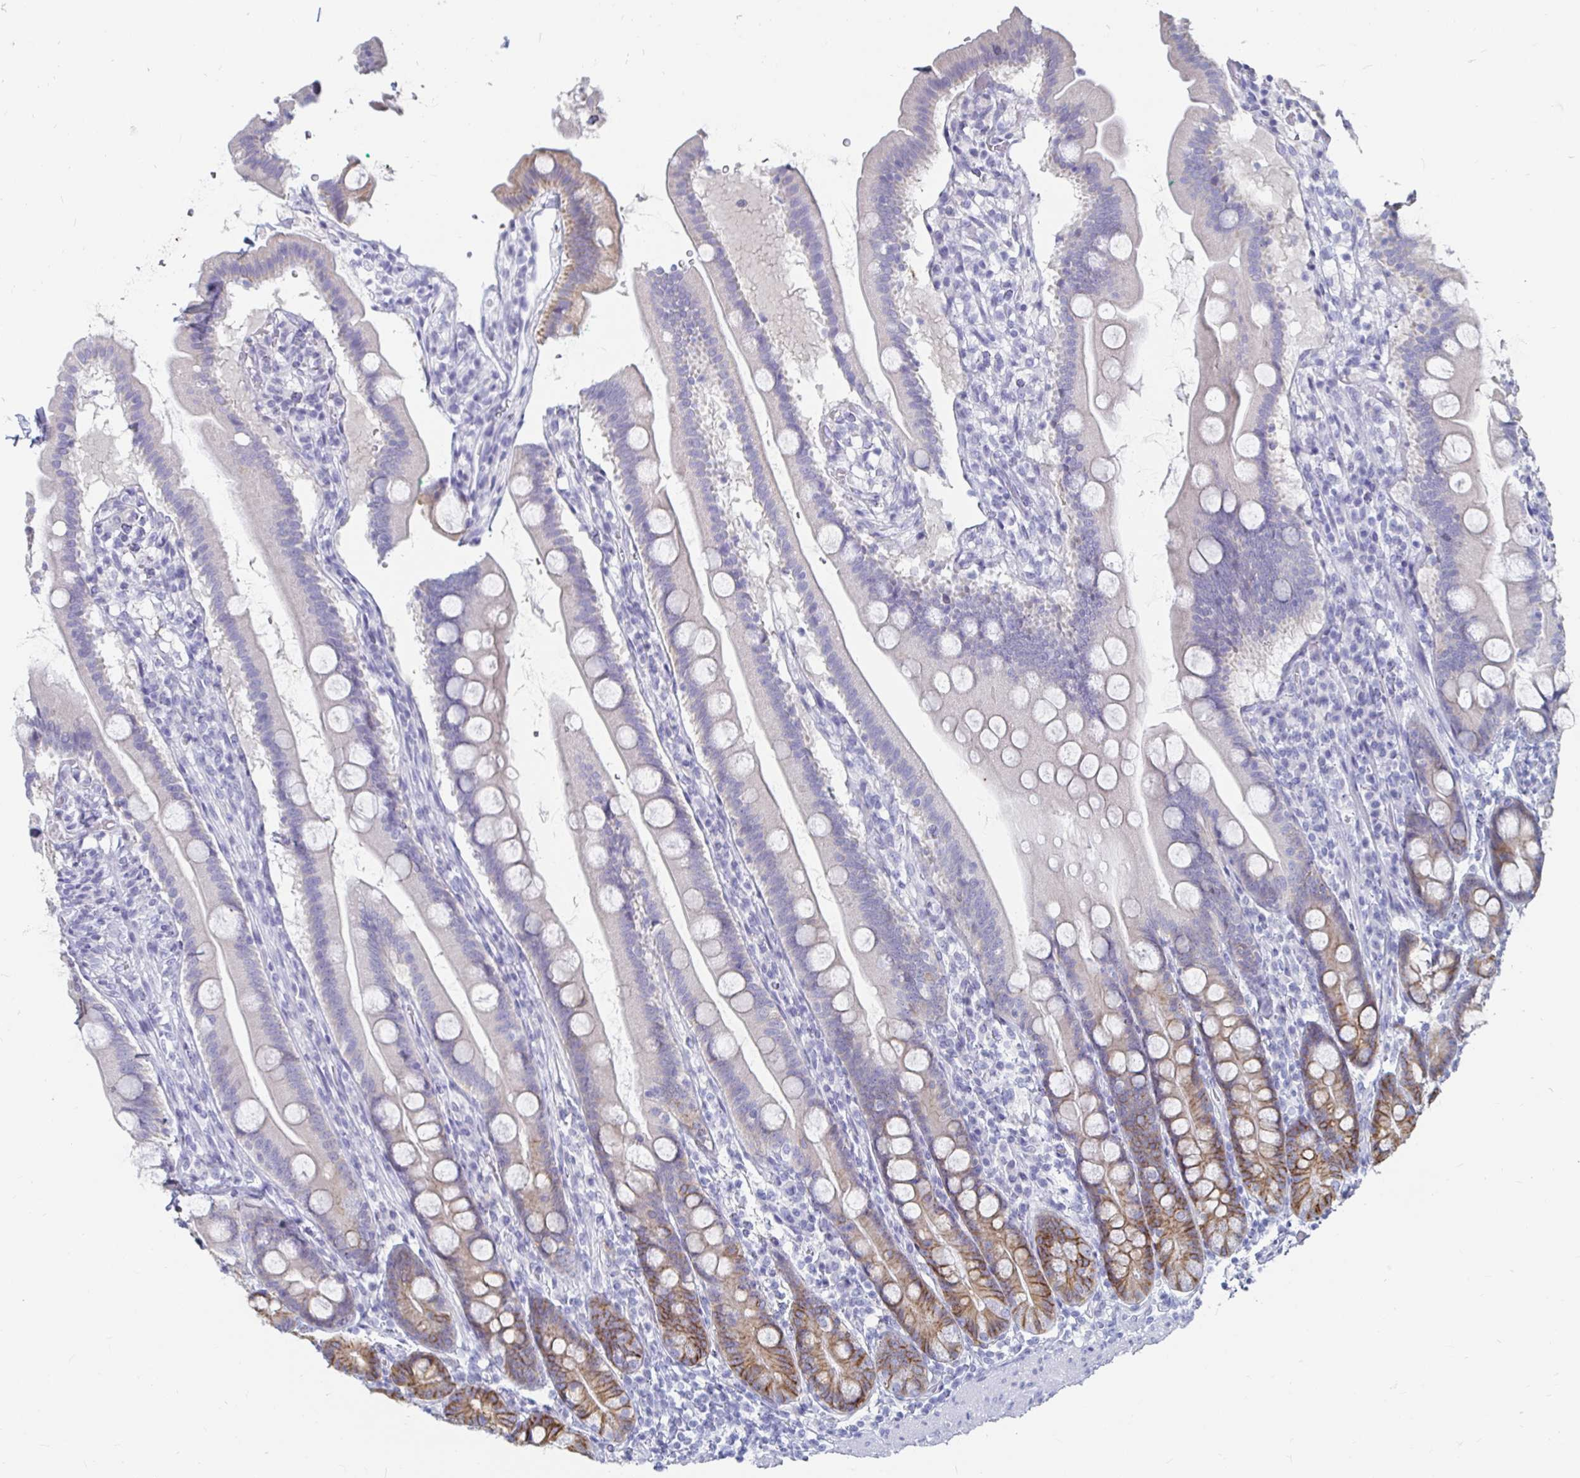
{"staining": {"intensity": "moderate", "quantity": "25%-75%", "location": "cytoplasmic/membranous"}, "tissue": "duodenum", "cell_type": "Glandular cells", "image_type": "normal", "snomed": [{"axis": "morphology", "description": "Normal tissue, NOS"}, {"axis": "topography", "description": "Duodenum"}], "caption": "DAB (3,3'-diaminobenzidine) immunohistochemical staining of unremarkable duodenum shows moderate cytoplasmic/membranous protein expression in about 25%-75% of glandular cells.", "gene": "CA9", "patient": {"sex": "female", "age": 67}}